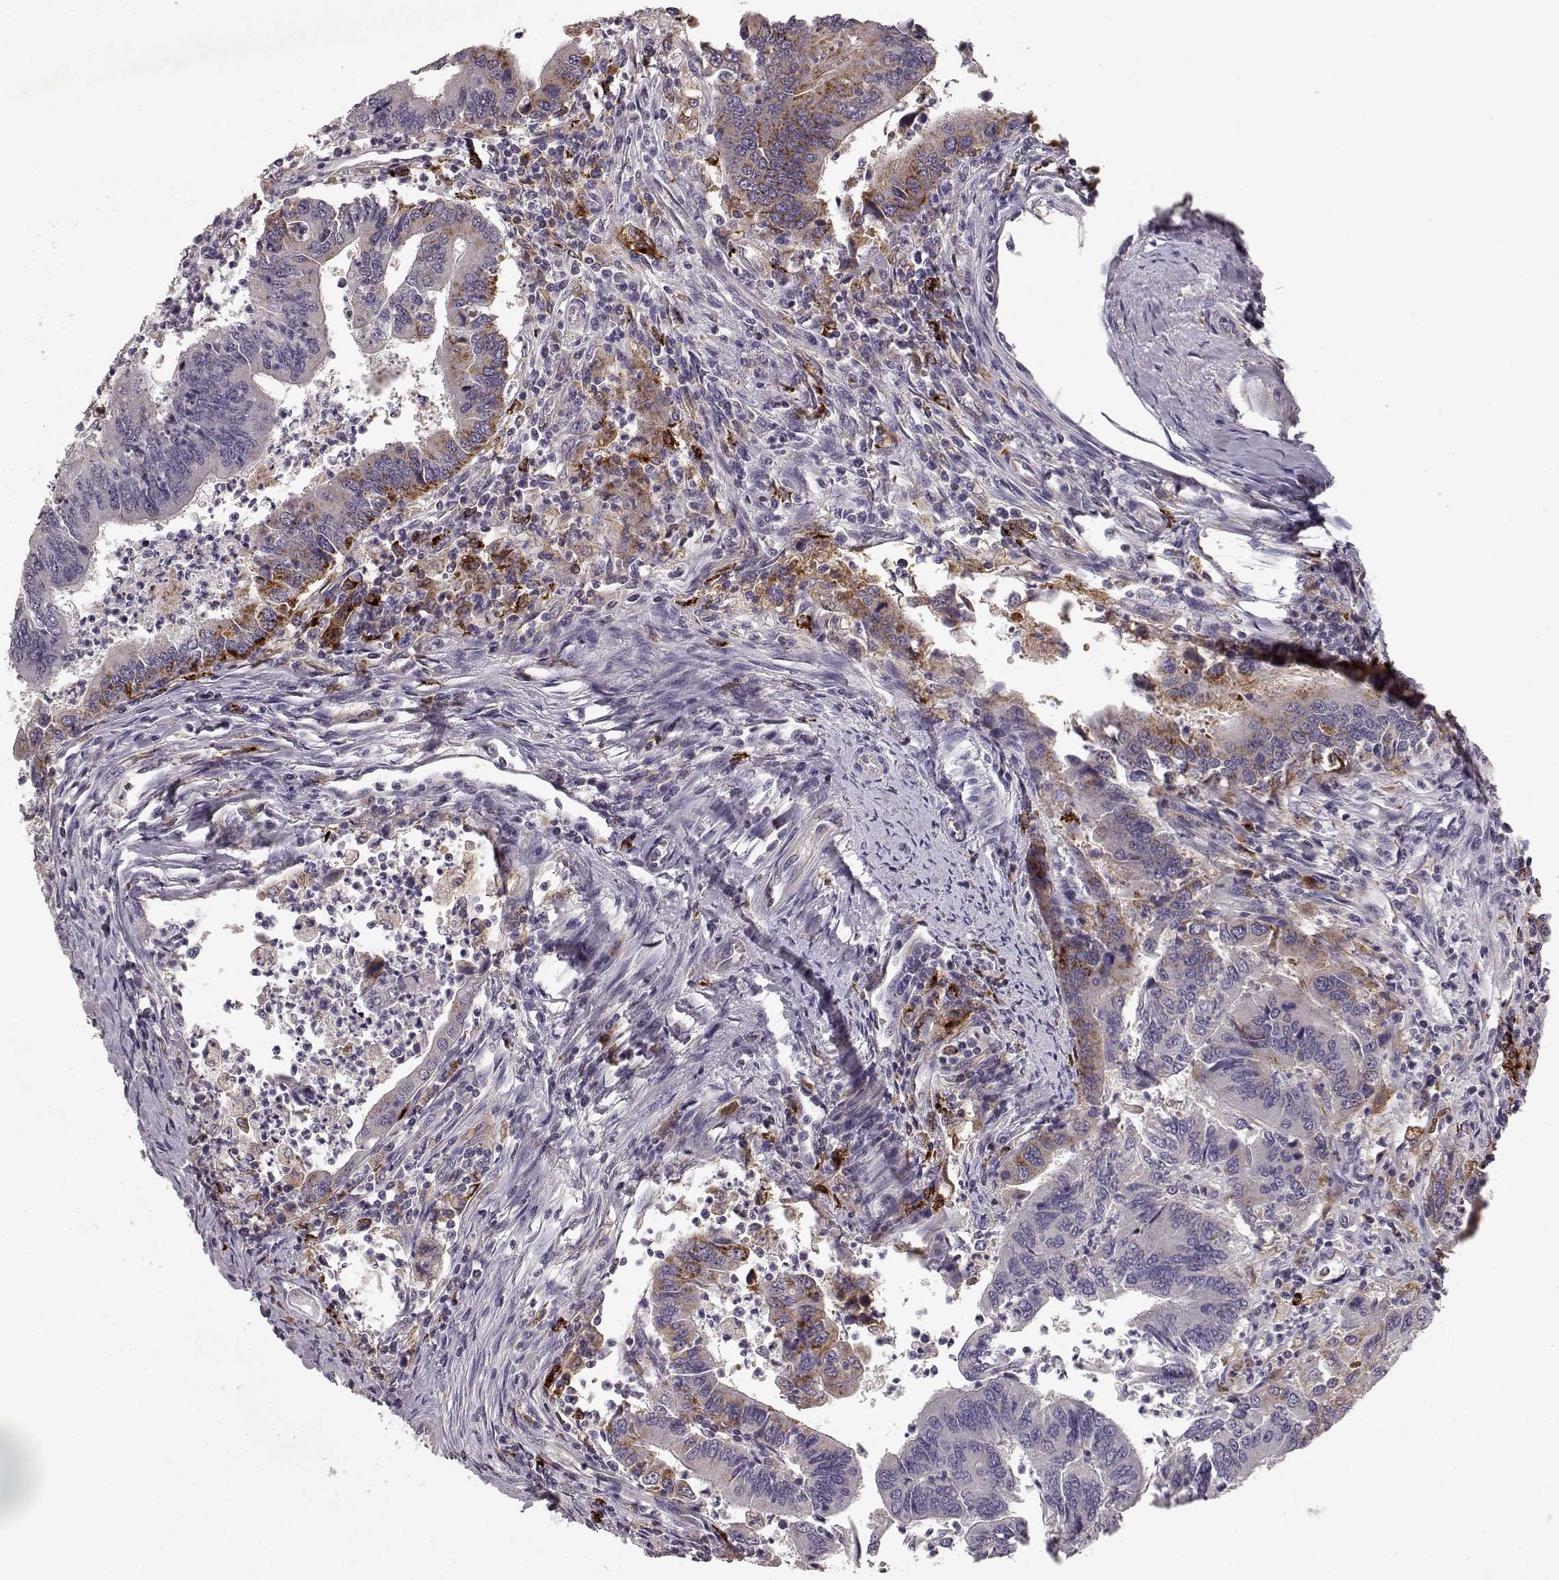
{"staining": {"intensity": "moderate", "quantity": "<25%", "location": "cytoplasmic/membranous"}, "tissue": "colorectal cancer", "cell_type": "Tumor cells", "image_type": "cancer", "snomed": [{"axis": "morphology", "description": "Adenocarcinoma, NOS"}, {"axis": "topography", "description": "Colon"}], "caption": "Brown immunohistochemical staining in human adenocarcinoma (colorectal) reveals moderate cytoplasmic/membranous staining in approximately <25% of tumor cells. Immunohistochemistry stains the protein of interest in brown and the nuclei are stained blue.", "gene": "CCNF", "patient": {"sex": "female", "age": 67}}